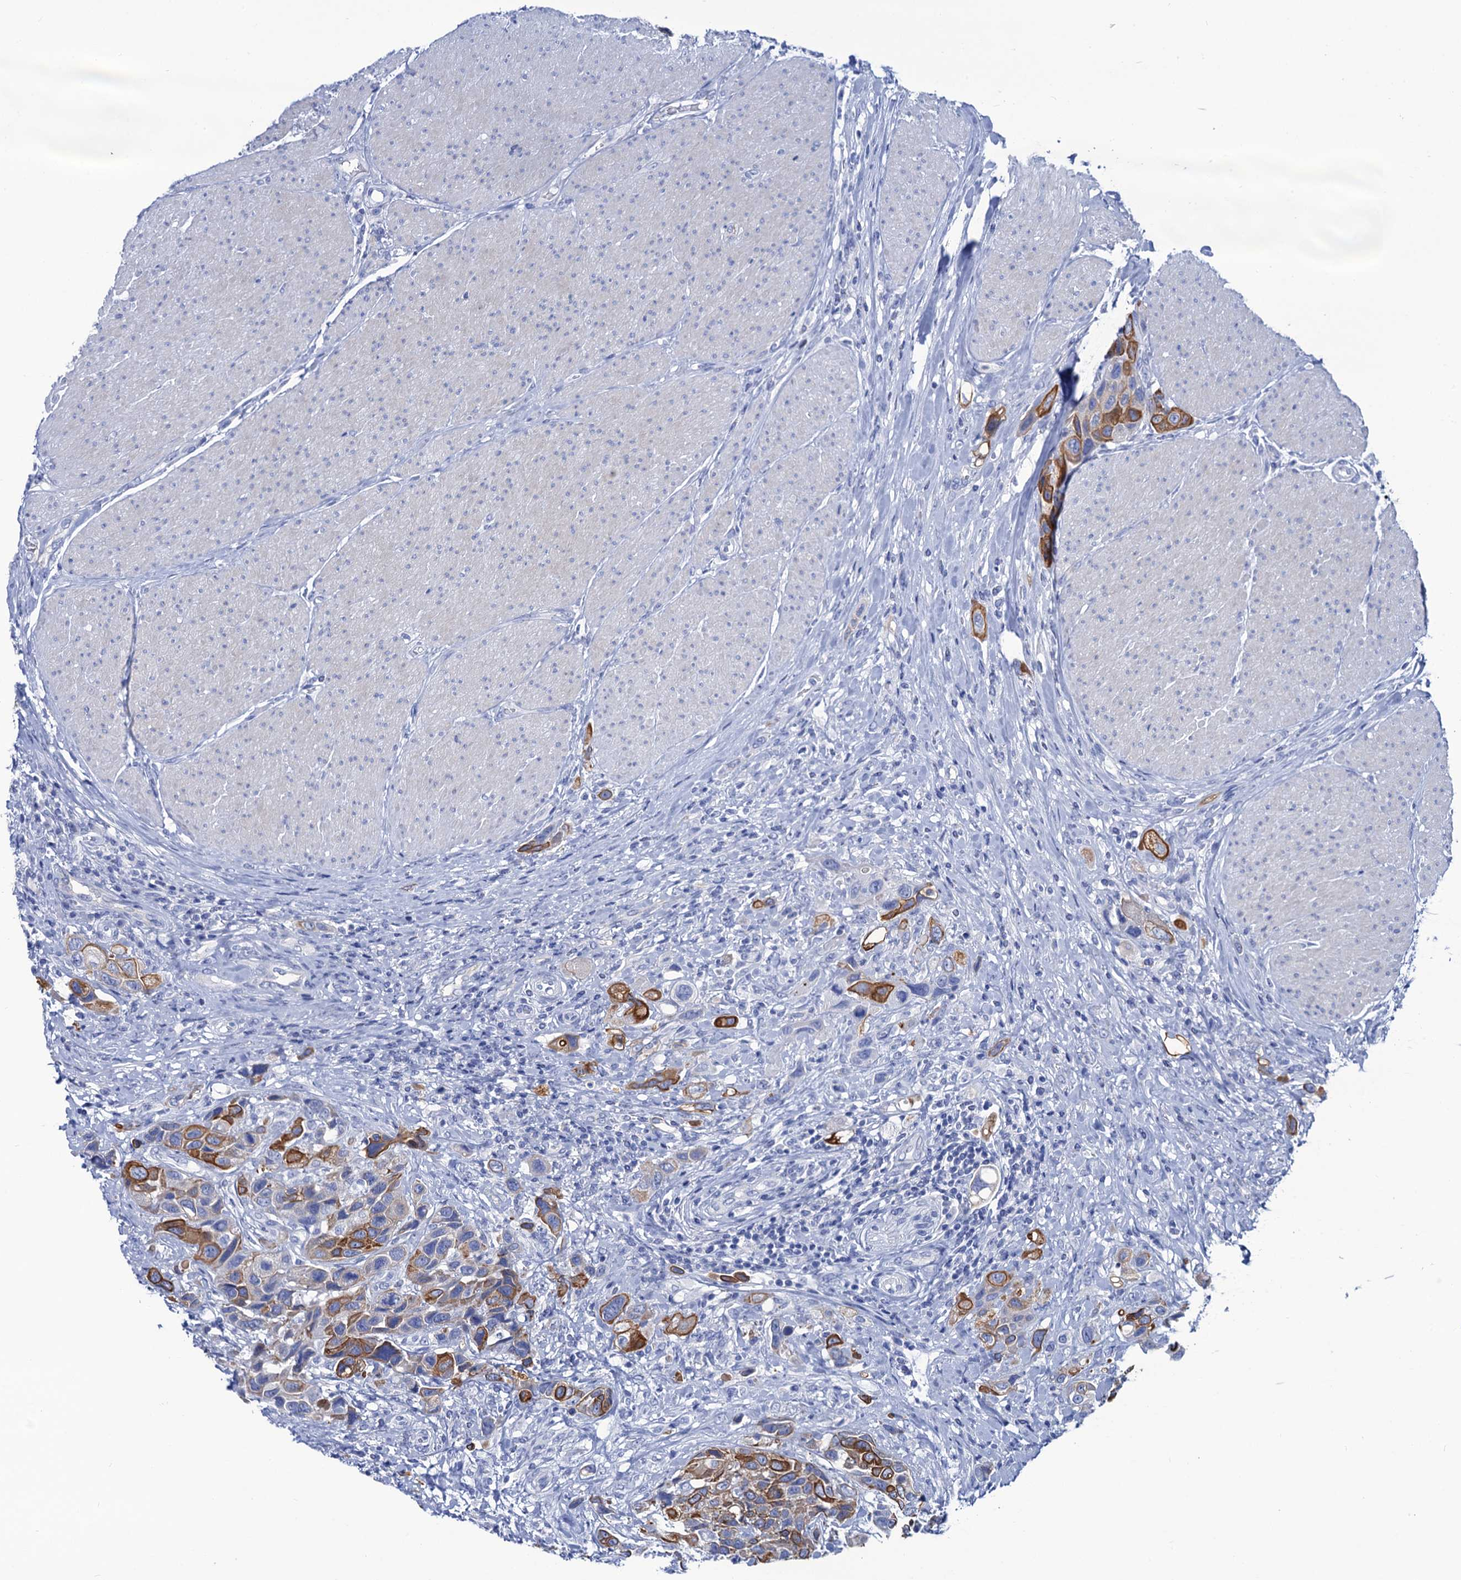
{"staining": {"intensity": "strong", "quantity": "25%-75%", "location": "cytoplasmic/membranous"}, "tissue": "urothelial cancer", "cell_type": "Tumor cells", "image_type": "cancer", "snomed": [{"axis": "morphology", "description": "Urothelial carcinoma, High grade"}, {"axis": "topography", "description": "Urinary bladder"}], "caption": "High-grade urothelial carcinoma stained for a protein (brown) reveals strong cytoplasmic/membranous positive staining in approximately 25%-75% of tumor cells.", "gene": "RAB3IP", "patient": {"sex": "male", "age": 50}}